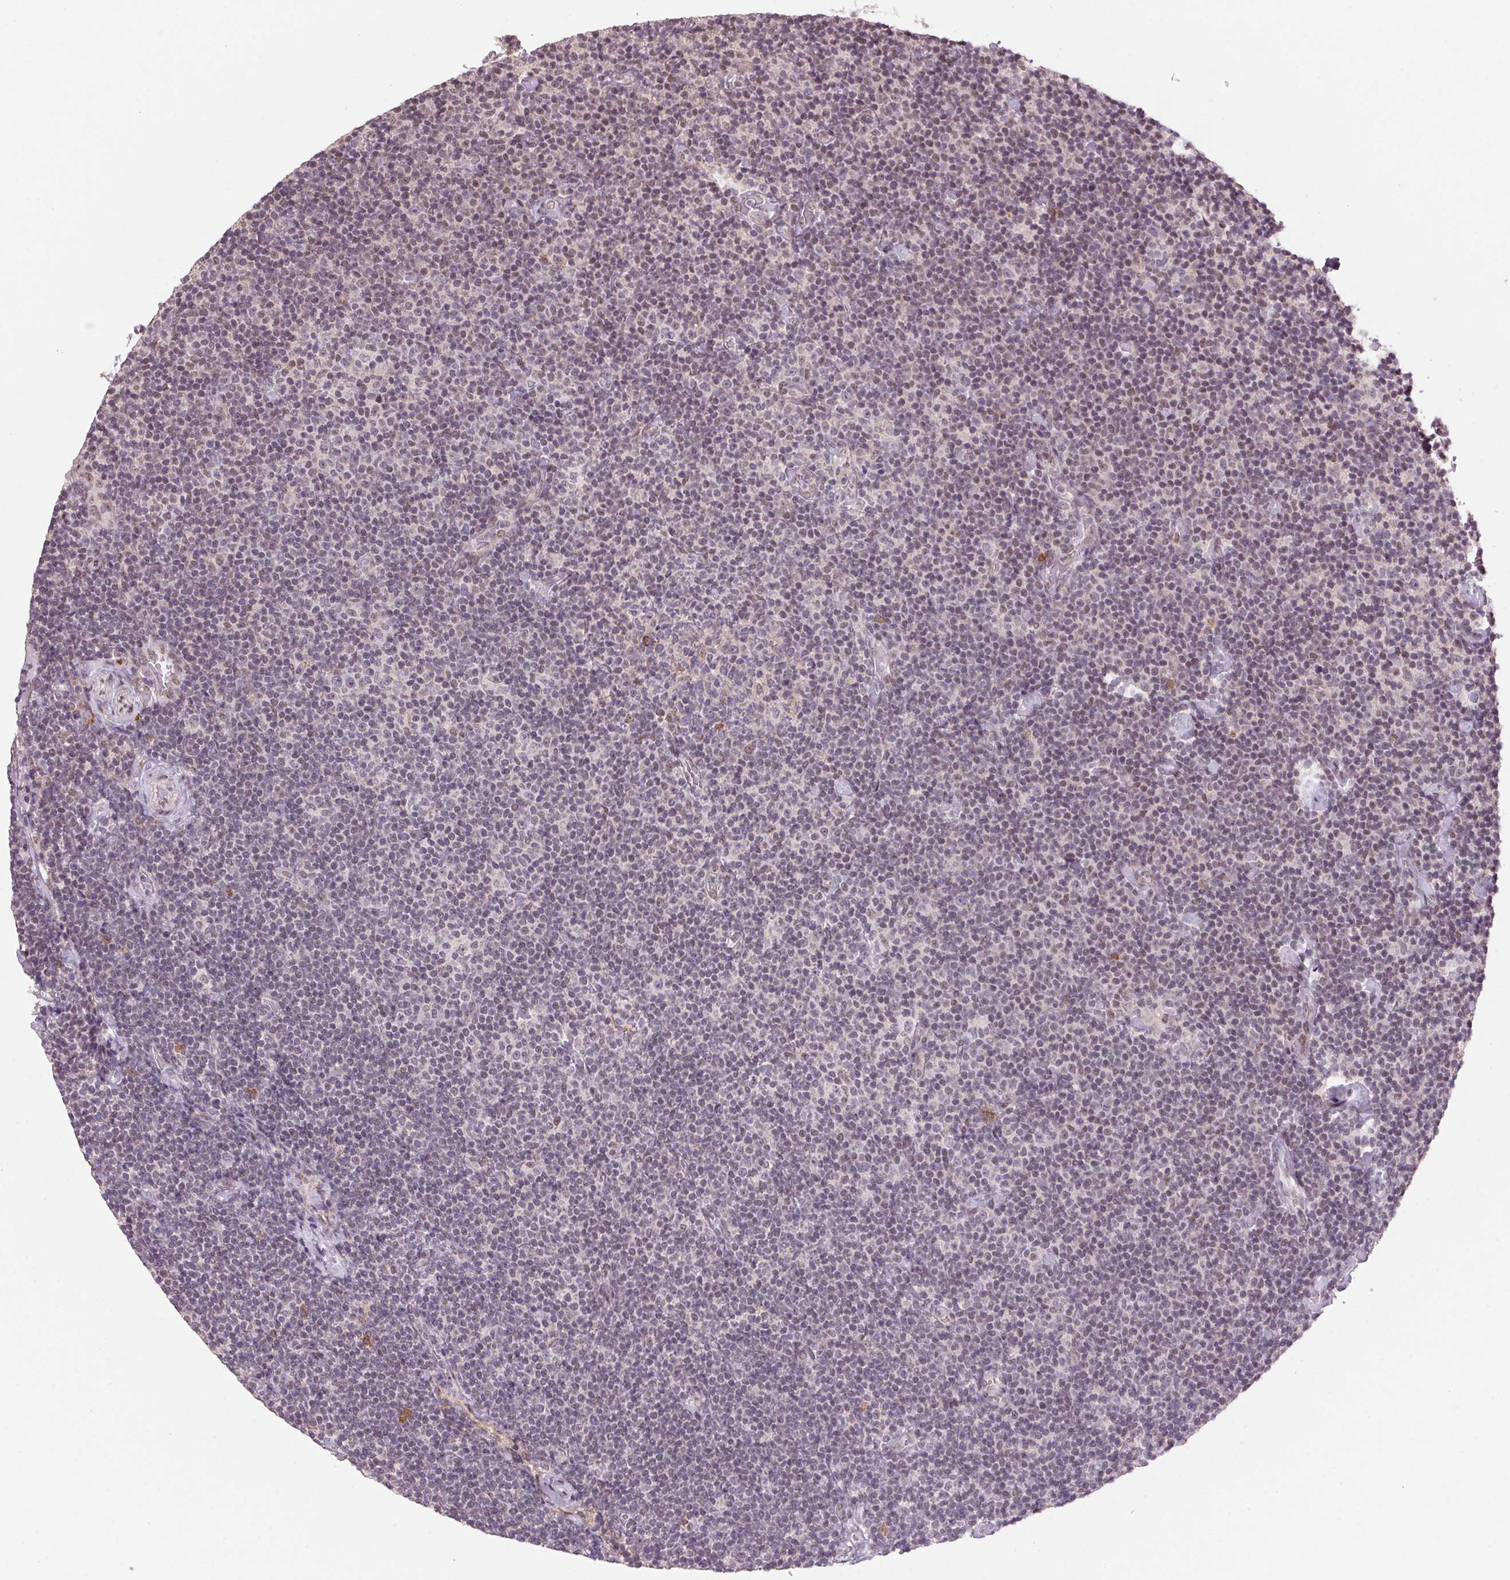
{"staining": {"intensity": "weak", "quantity": "<25%", "location": "nuclear"}, "tissue": "lymphoma", "cell_type": "Tumor cells", "image_type": "cancer", "snomed": [{"axis": "morphology", "description": "Malignant lymphoma, non-Hodgkin's type, Low grade"}, {"axis": "topography", "description": "Lymph node"}], "caption": "Immunohistochemical staining of human lymphoma demonstrates no significant expression in tumor cells.", "gene": "ZBTB4", "patient": {"sex": "male", "age": 81}}